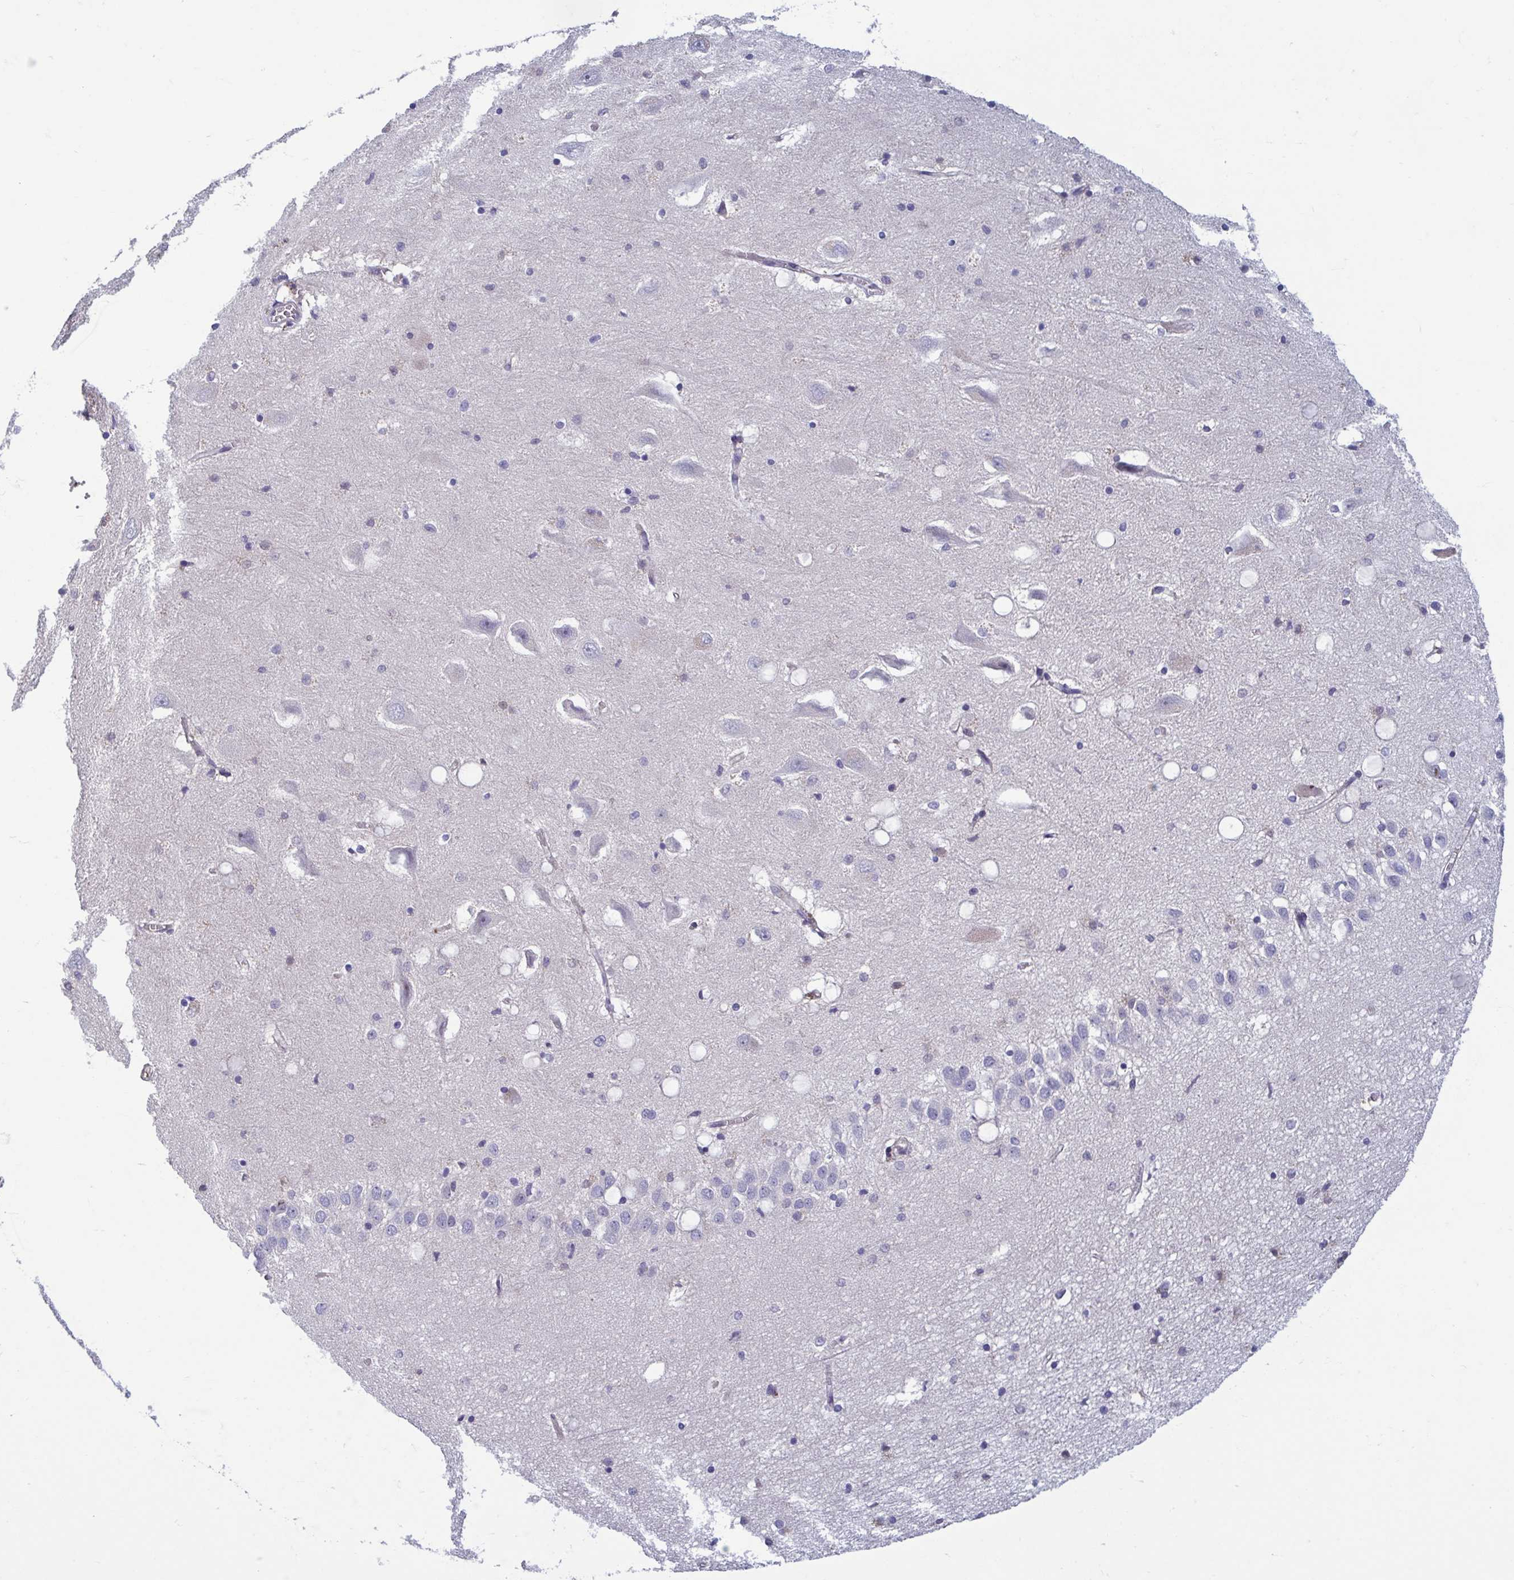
{"staining": {"intensity": "negative", "quantity": "none", "location": "none"}, "tissue": "hippocampus", "cell_type": "Glial cells", "image_type": "normal", "snomed": [{"axis": "morphology", "description": "Normal tissue, NOS"}, {"axis": "topography", "description": "Hippocampus"}], "caption": "This photomicrograph is of benign hippocampus stained with IHC to label a protein in brown with the nuclei are counter-stained blue. There is no staining in glial cells. (Immunohistochemistry (ihc), brightfield microscopy, high magnification).", "gene": "LRRC38", "patient": {"sex": "male", "age": 58}}